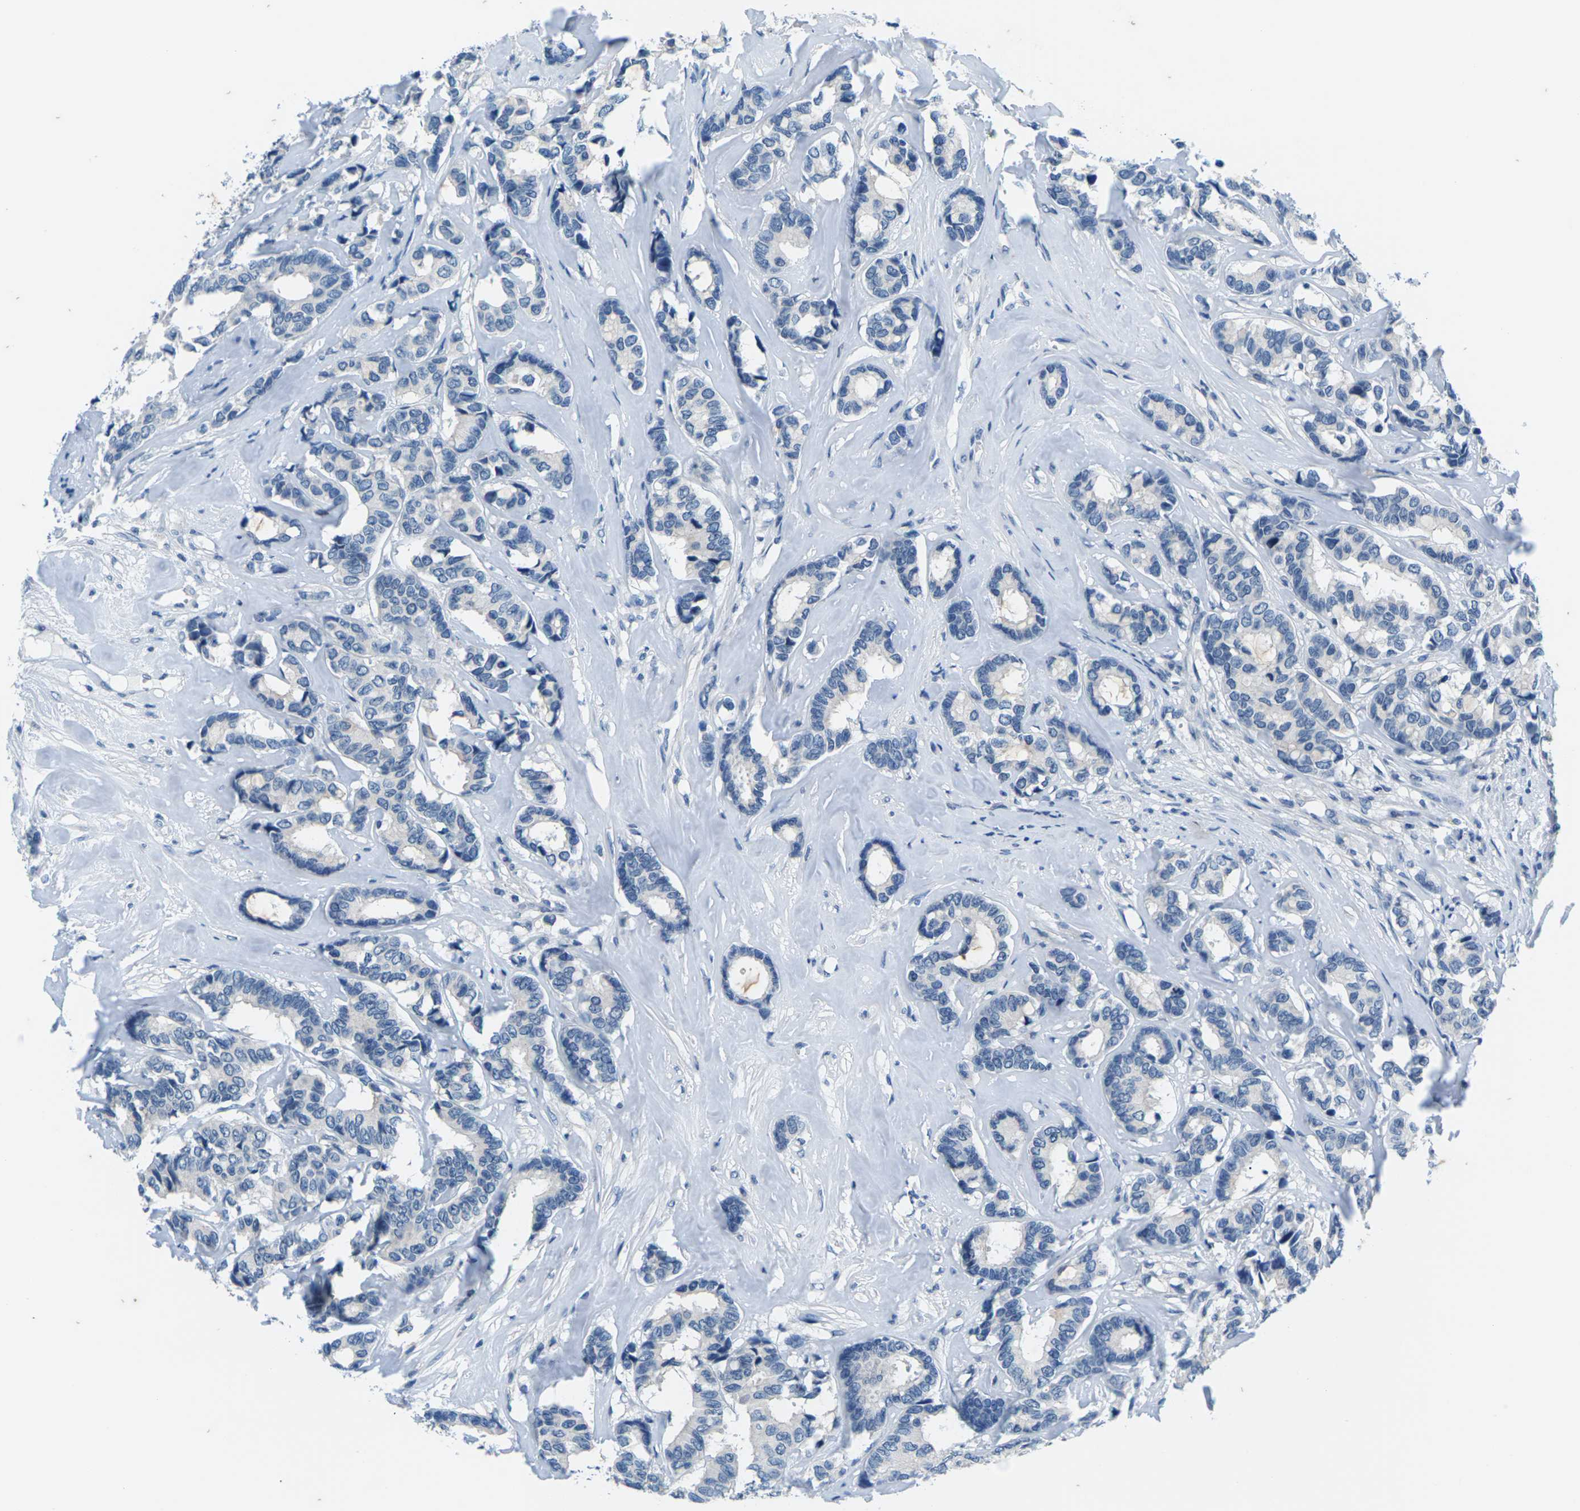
{"staining": {"intensity": "negative", "quantity": "none", "location": "none"}, "tissue": "breast cancer", "cell_type": "Tumor cells", "image_type": "cancer", "snomed": [{"axis": "morphology", "description": "Duct carcinoma"}, {"axis": "topography", "description": "Breast"}], "caption": "This histopathology image is of intraductal carcinoma (breast) stained with immunohistochemistry (IHC) to label a protein in brown with the nuclei are counter-stained blue. There is no staining in tumor cells.", "gene": "UMOD", "patient": {"sex": "female", "age": 87}}